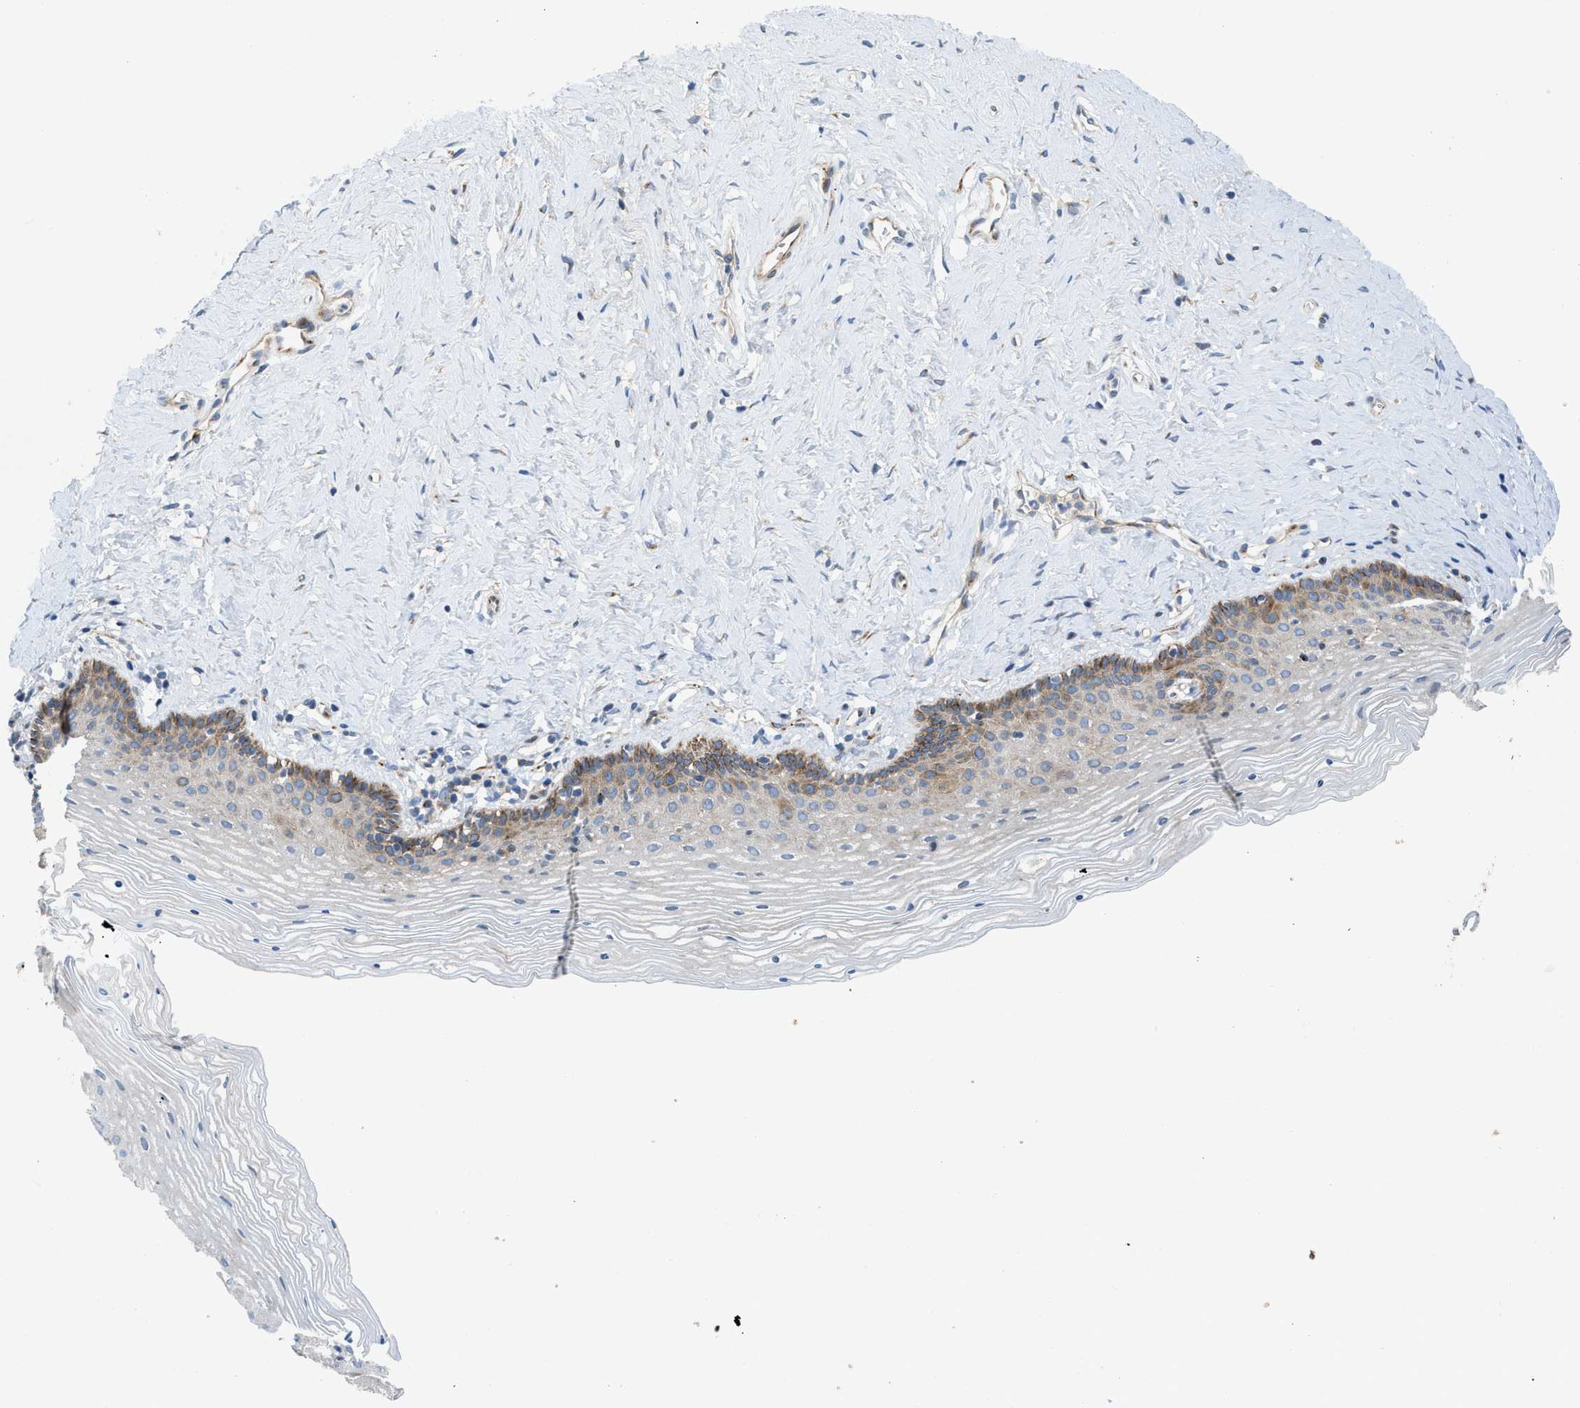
{"staining": {"intensity": "moderate", "quantity": "<25%", "location": "cytoplasmic/membranous"}, "tissue": "vagina", "cell_type": "Squamous epithelial cells", "image_type": "normal", "snomed": [{"axis": "morphology", "description": "Normal tissue, NOS"}, {"axis": "topography", "description": "Vagina"}], "caption": "This photomicrograph shows immunohistochemistry (IHC) staining of normal vagina, with low moderate cytoplasmic/membranous staining in approximately <25% of squamous epithelial cells.", "gene": "TMEM248", "patient": {"sex": "female", "age": 32}}